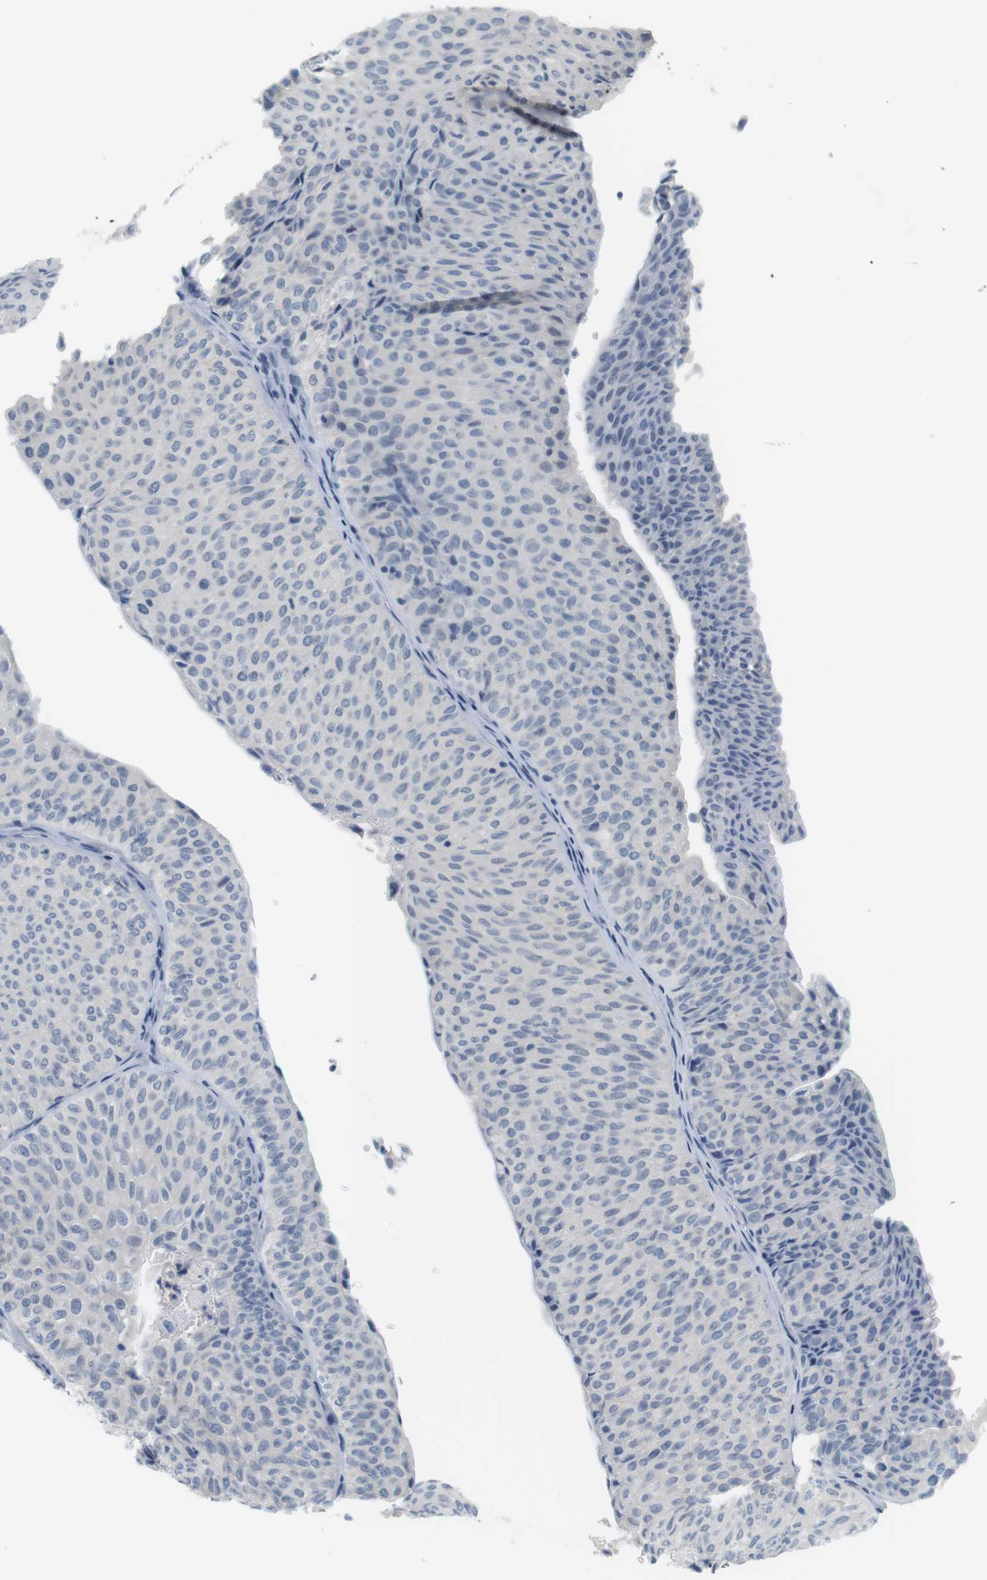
{"staining": {"intensity": "negative", "quantity": "none", "location": "none"}, "tissue": "urothelial cancer", "cell_type": "Tumor cells", "image_type": "cancer", "snomed": [{"axis": "morphology", "description": "Urothelial carcinoma, Low grade"}, {"axis": "topography", "description": "Urinary bladder"}], "caption": "Immunohistochemical staining of low-grade urothelial carcinoma displays no significant staining in tumor cells.", "gene": "CREB3L2", "patient": {"sex": "male", "age": 78}}